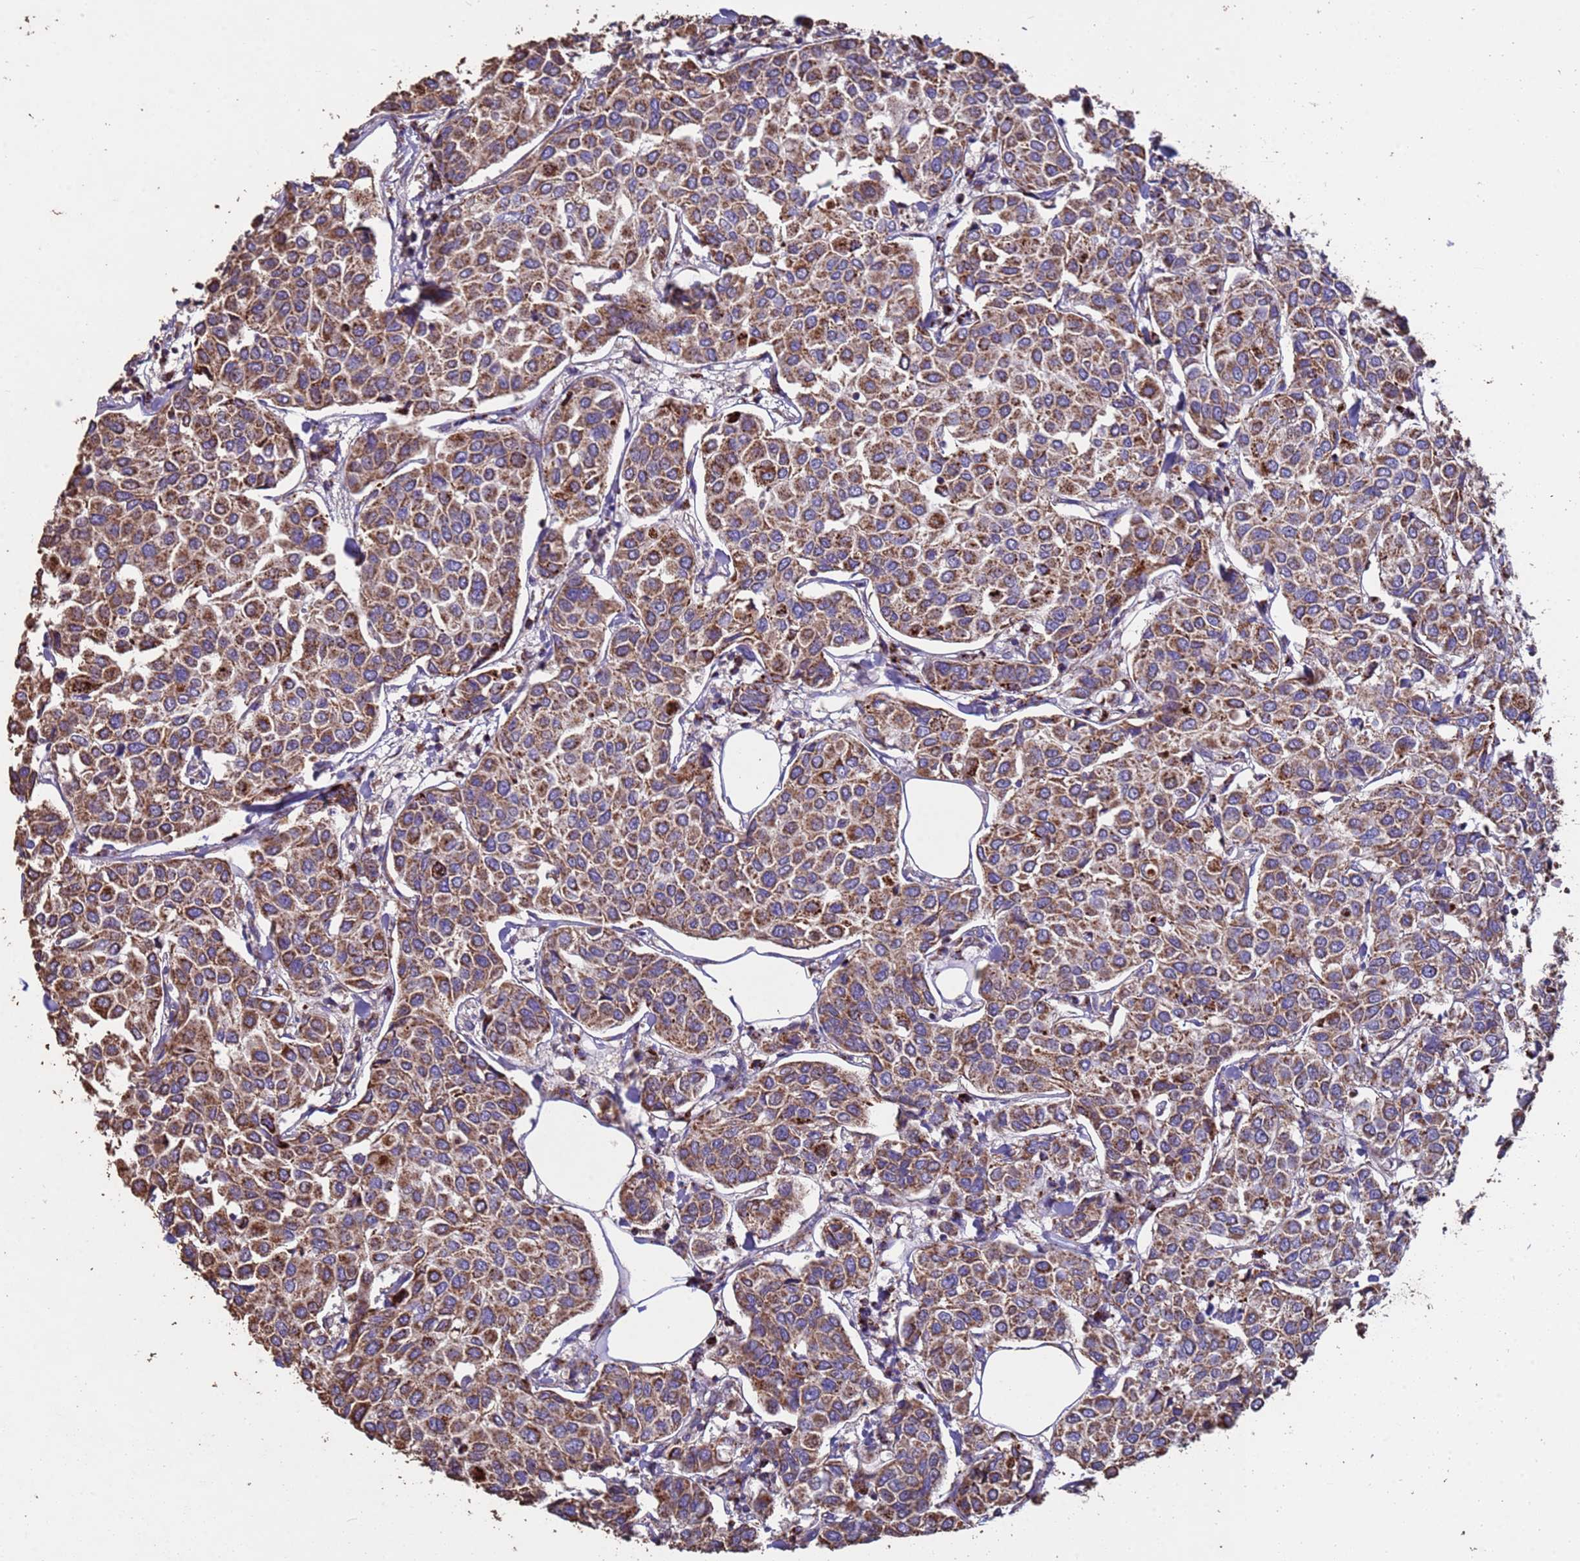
{"staining": {"intensity": "moderate", "quantity": ">75%", "location": "cytoplasmic/membranous"}, "tissue": "breast cancer", "cell_type": "Tumor cells", "image_type": "cancer", "snomed": [{"axis": "morphology", "description": "Duct carcinoma"}, {"axis": "topography", "description": "Breast"}], "caption": "Brown immunohistochemical staining in human breast infiltrating ductal carcinoma exhibits moderate cytoplasmic/membranous expression in approximately >75% of tumor cells. The protein is shown in brown color, while the nuclei are stained blue.", "gene": "ZNFX1", "patient": {"sex": "female", "age": 55}}